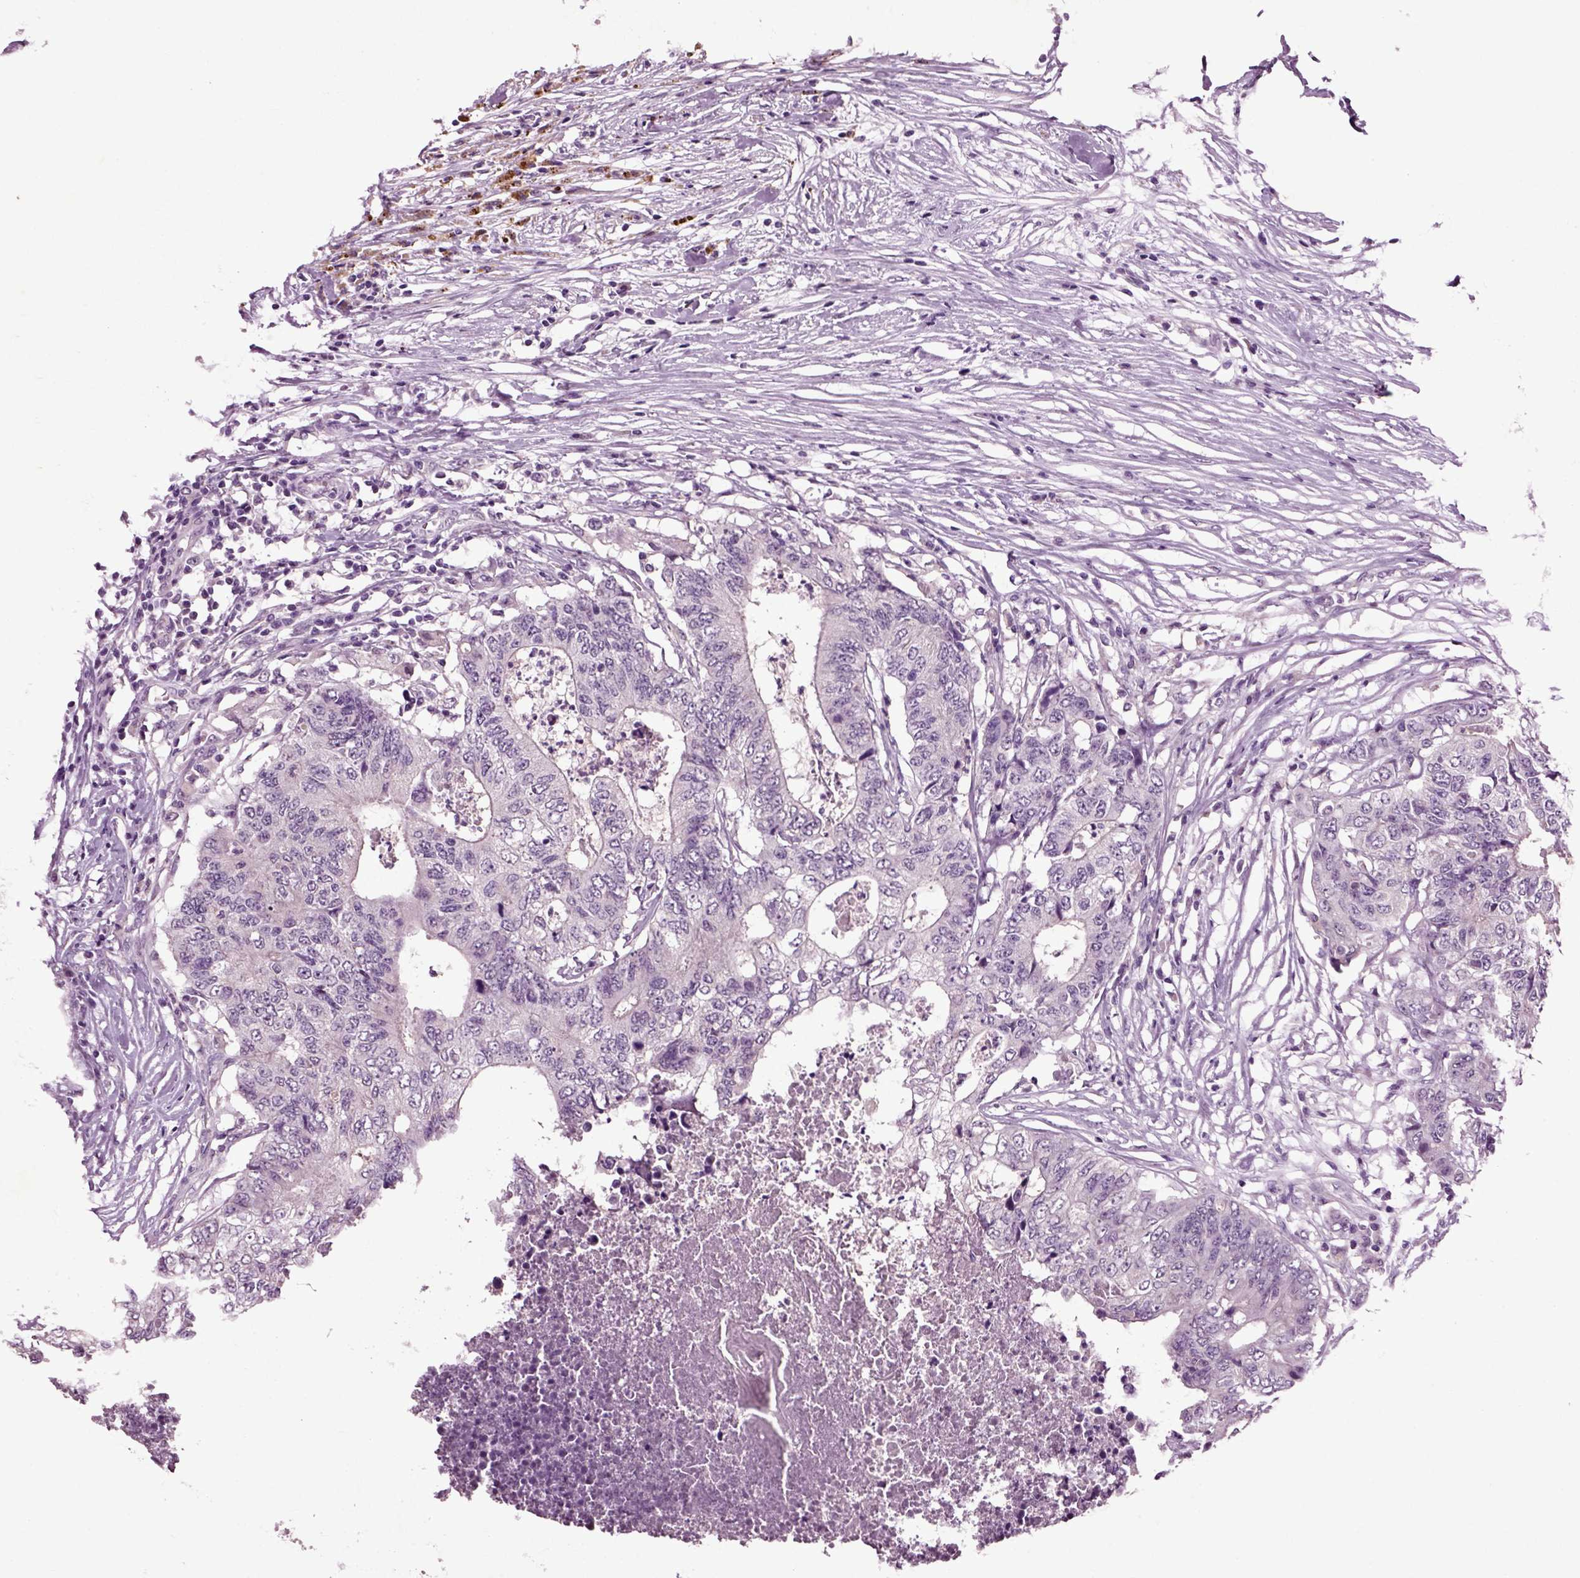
{"staining": {"intensity": "negative", "quantity": "none", "location": "none"}, "tissue": "colorectal cancer", "cell_type": "Tumor cells", "image_type": "cancer", "snomed": [{"axis": "morphology", "description": "Adenocarcinoma, NOS"}, {"axis": "topography", "description": "Colon"}], "caption": "Image shows no protein positivity in tumor cells of colorectal cancer tissue. Brightfield microscopy of immunohistochemistry (IHC) stained with DAB (3,3'-diaminobenzidine) (brown) and hematoxylin (blue), captured at high magnification.", "gene": "CRHR1", "patient": {"sex": "female", "age": 48}}